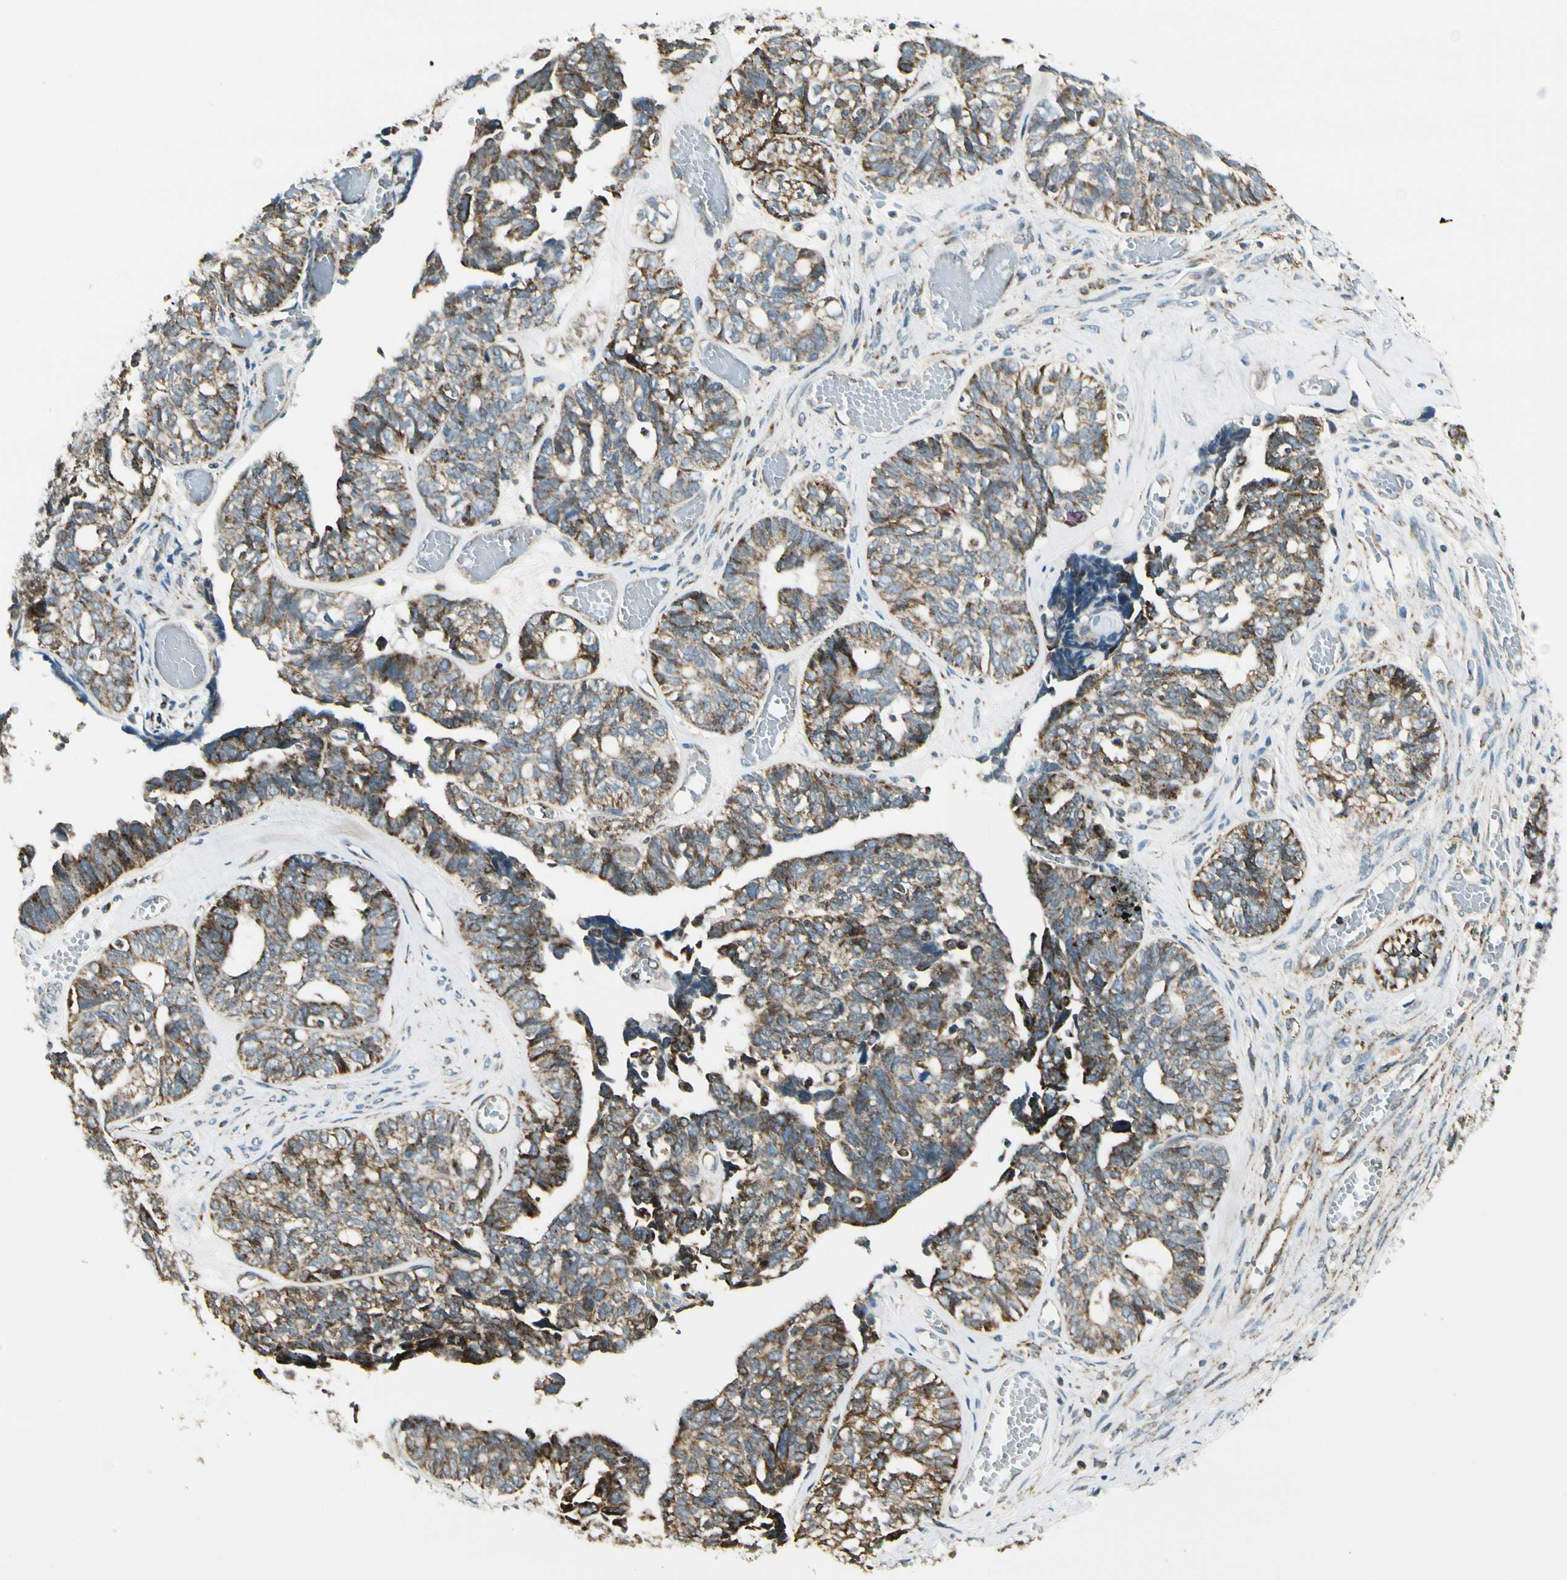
{"staining": {"intensity": "moderate", "quantity": ">75%", "location": "cytoplasmic/membranous"}, "tissue": "ovarian cancer", "cell_type": "Tumor cells", "image_type": "cancer", "snomed": [{"axis": "morphology", "description": "Cystadenocarcinoma, serous, NOS"}, {"axis": "topography", "description": "Ovary"}], "caption": "About >75% of tumor cells in human ovarian cancer (serous cystadenocarcinoma) show moderate cytoplasmic/membranous protein expression as visualized by brown immunohistochemical staining.", "gene": "EPHB3", "patient": {"sex": "female", "age": 79}}